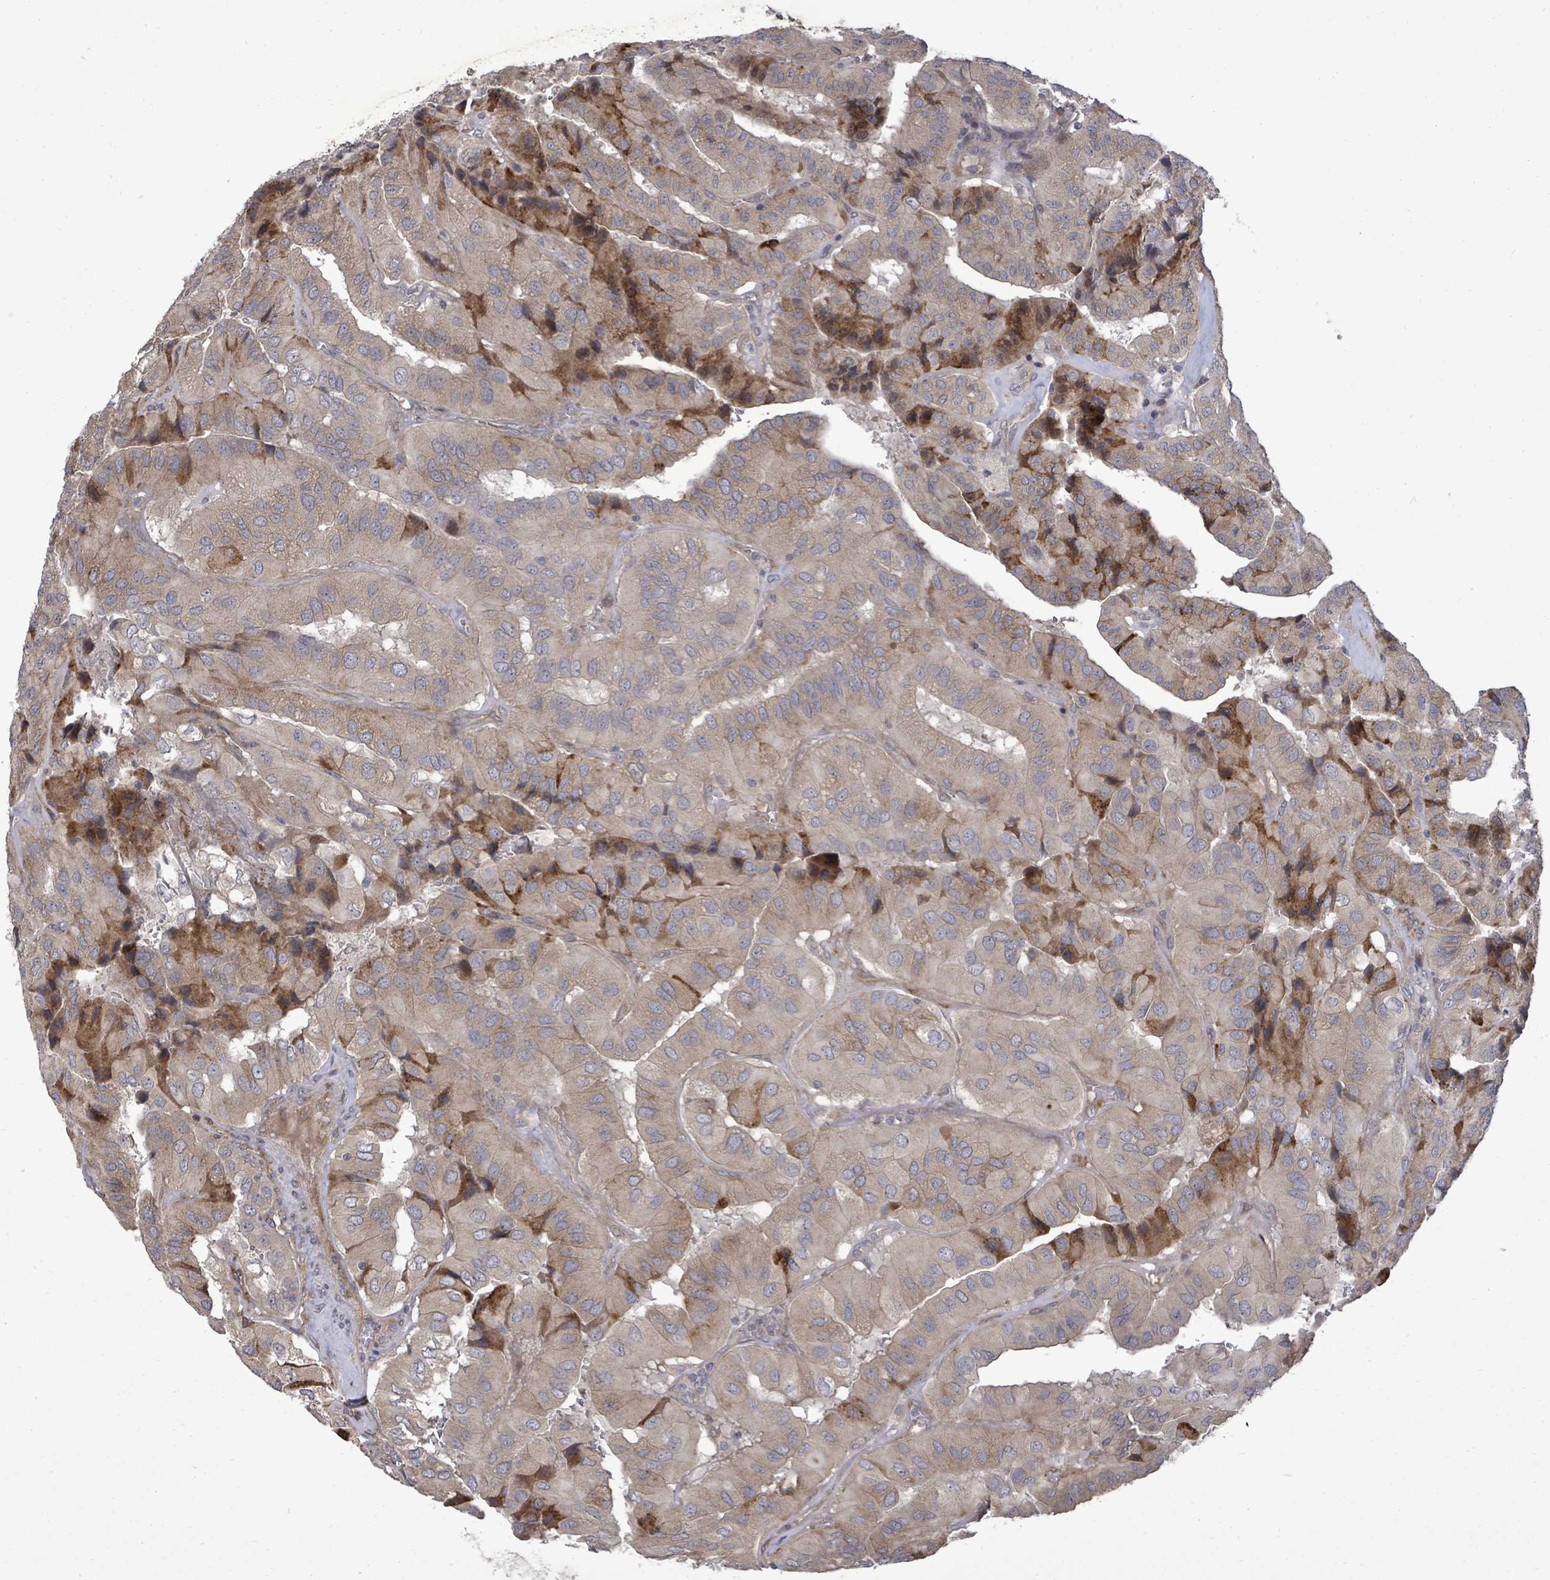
{"staining": {"intensity": "moderate", "quantity": "<25%", "location": "cytoplasmic/membranous"}, "tissue": "thyroid cancer", "cell_type": "Tumor cells", "image_type": "cancer", "snomed": [{"axis": "morphology", "description": "Normal tissue, NOS"}, {"axis": "morphology", "description": "Papillary adenocarcinoma, NOS"}, {"axis": "topography", "description": "Thyroid gland"}], "caption": "Protein expression by immunohistochemistry (IHC) reveals moderate cytoplasmic/membranous staining in about <25% of tumor cells in thyroid papillary adenocarcinoma.", "gene": "KRTAP27-1", "patient": {"sex": "female", "age": 59}}